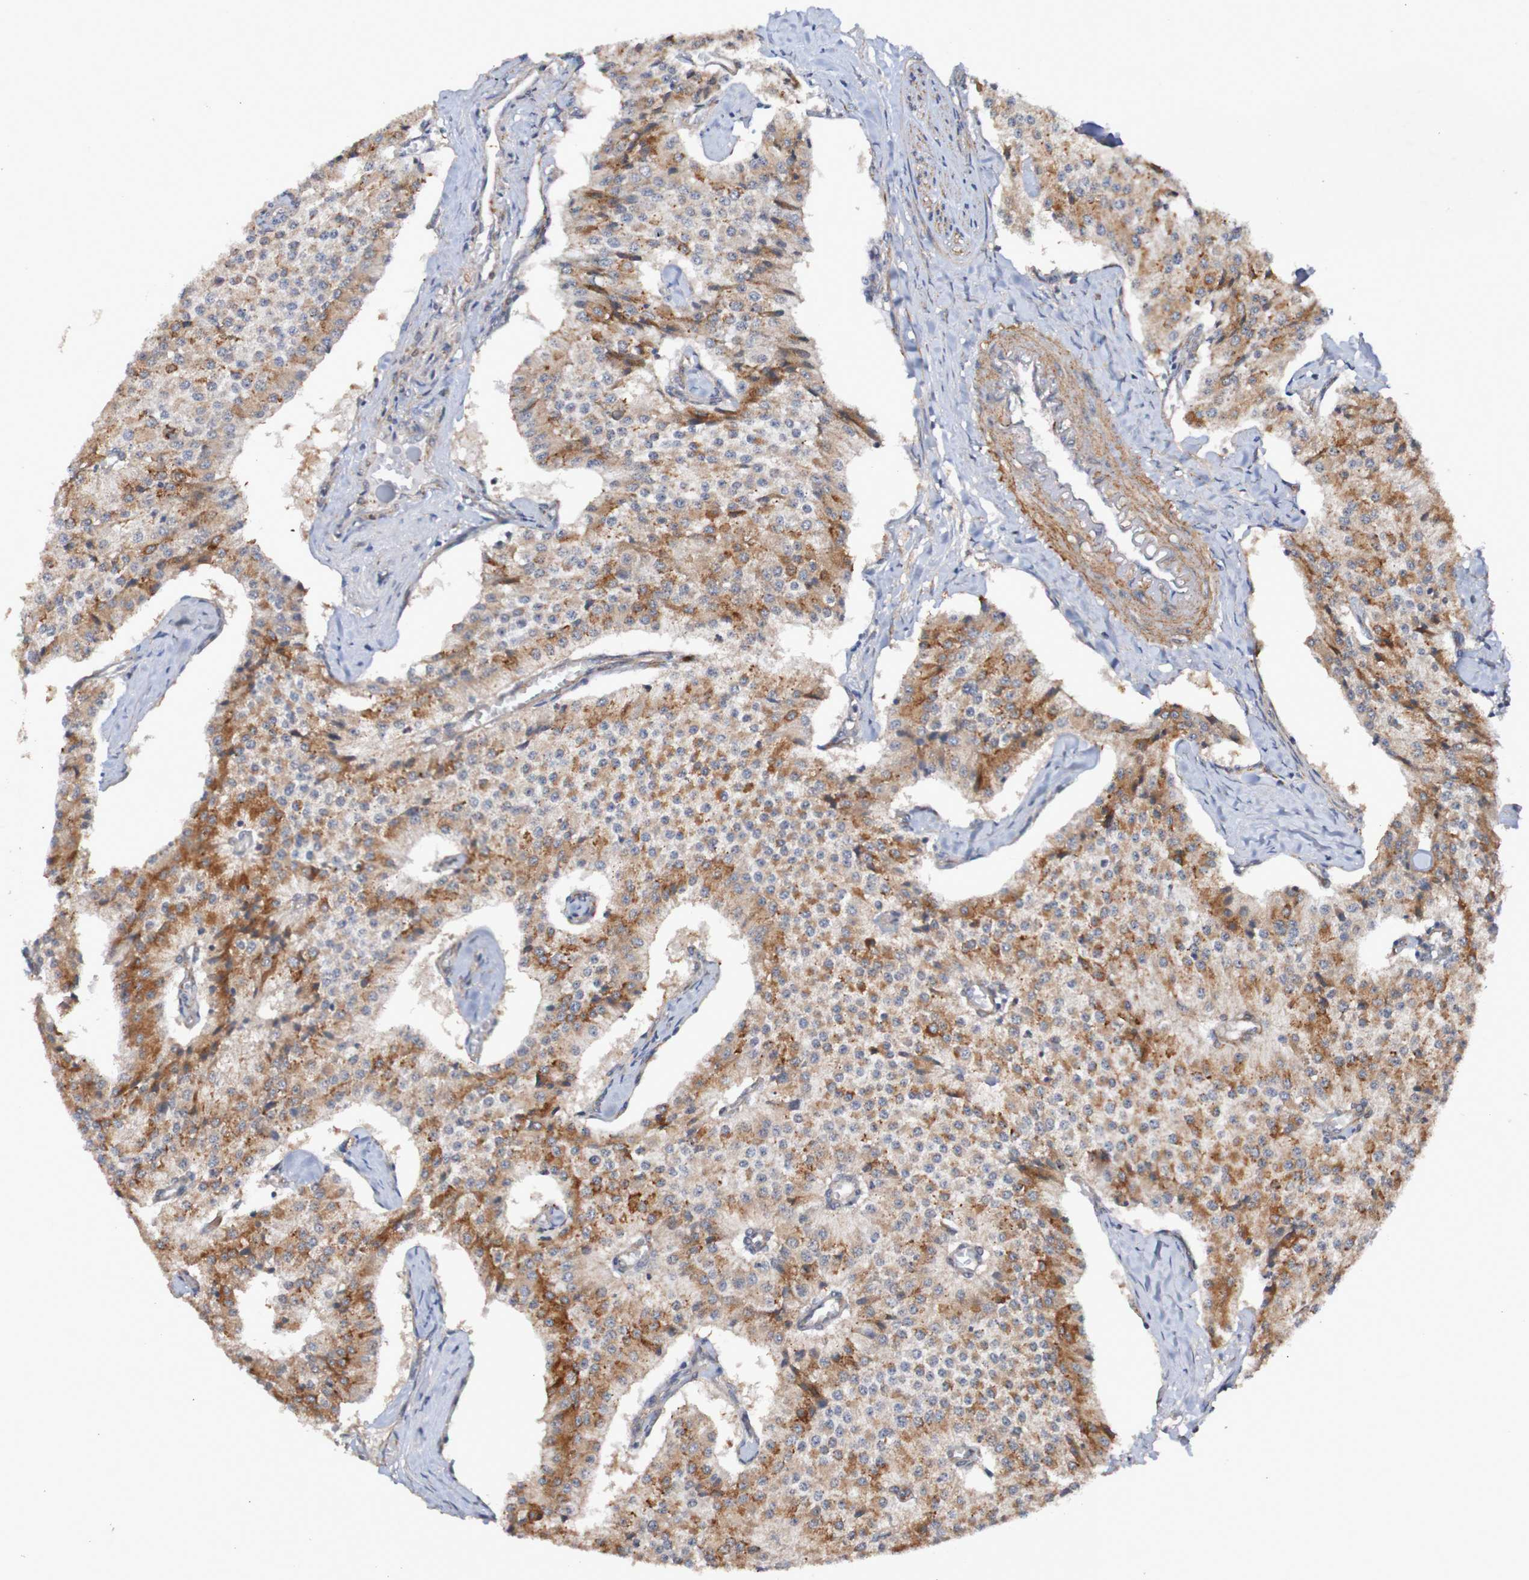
{"staining": {"intensity": "moderate", "quantity": ">75%", "location": "cytoplasmic/membranous"}, "tissue": "carcinoid", "cell_type": "Tumor cells", "image_type": "cancer", "snomed": [{"axis": "morphology", "description": "Carcinoid, malignant, NOS"}, {"axis": "topography", "description": "Colon"}], "caption": "The immunohistochemical stain labels moderate cytoplasmic/membranous positivity in tumor cells of carcinoid (malignant) tissue.", "gene": "ST8SIA6", "patient": {"sex": "female", "age": 52}}